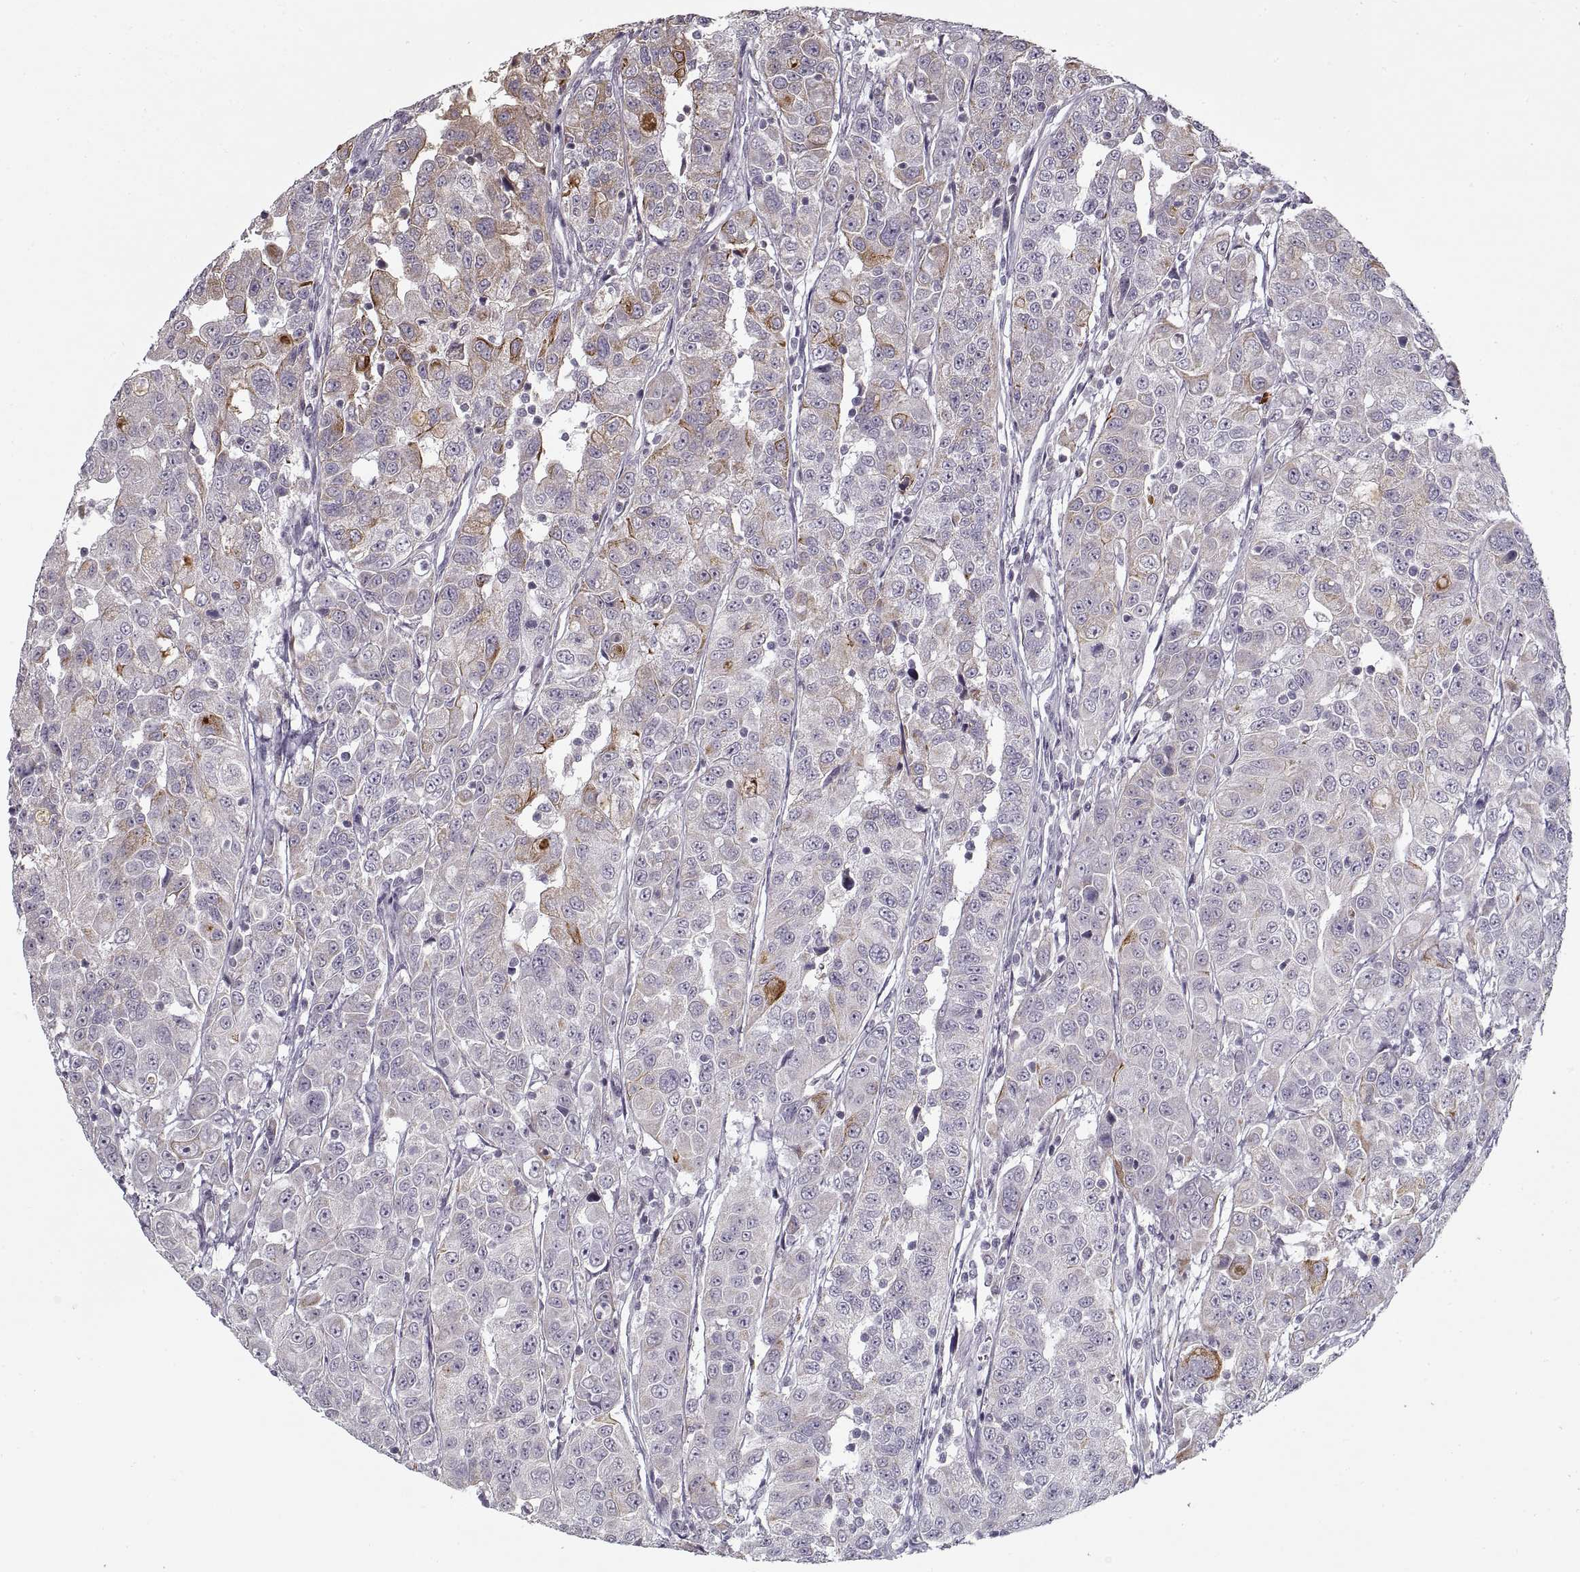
{"staining": {"intensity": "moderate", "quantity": "<25%", "location": "cytoplasmic/membranous"}, "tissue": "urothelial cancer", "cell_type": "Tumor cells", "image_type": "cancer", "snomed": [{"axis": "morphology", "description": "Urothelial carcinoma, NOS"}, {"axis": "morphology", "description": "Urothelial carcinoma, High grade"}, {"axis": "topography", "description": "Urinary bladder"}], "caption": "About <25% of tumor cells in high-grade urothelial carcinoma exhibit moderate cytoplasmic/membranous protein expression as visualized by brown immunohistochemical staining.", "gene": "GAD2", "patient": {"sex": "female", "age": 73}}